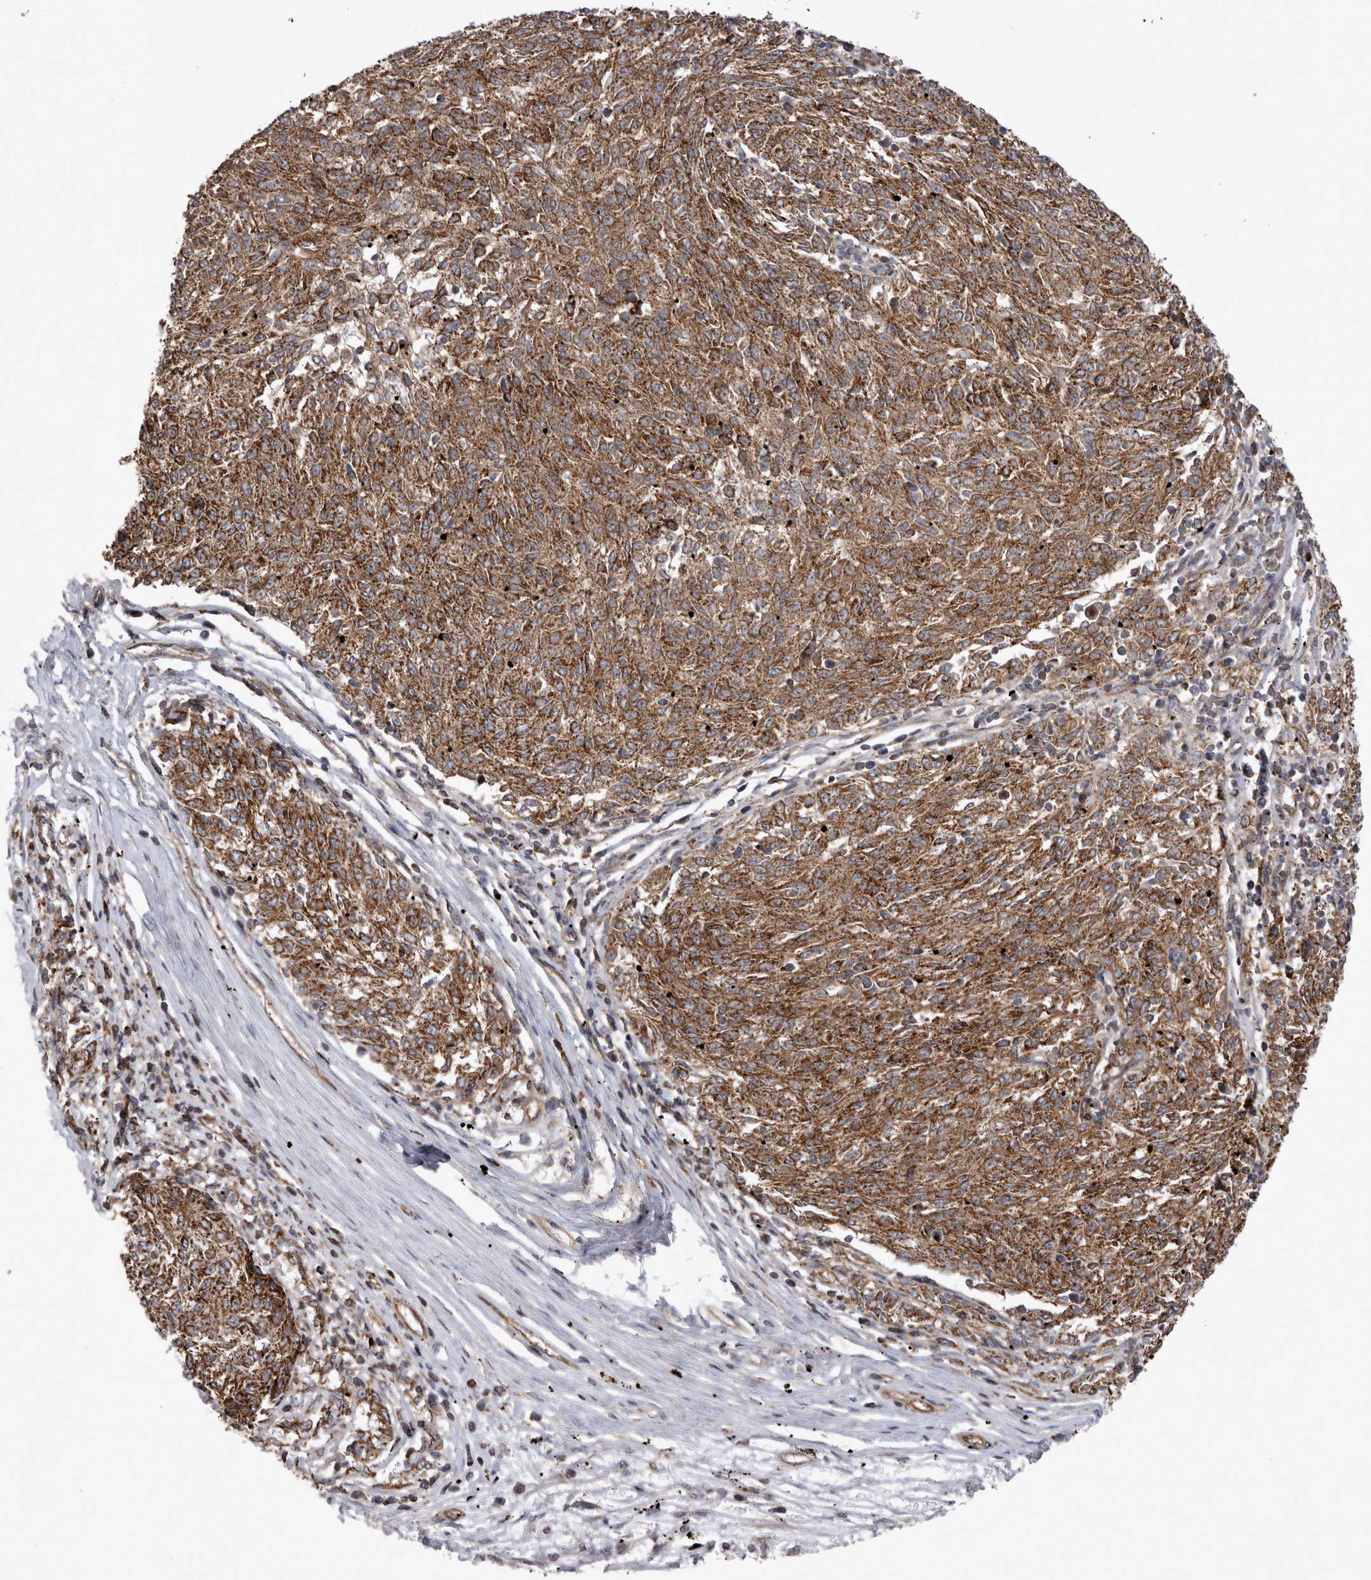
{"staining": {"intensity": "strong", "quantity": ">75%", "location": "cytoplasmic/membranous"}, "tissue": "melanoma", "cell_type": "Tumor cells", "image_type": "cancer", "snomed": [{"axis": "morphology", "description": "Malignant melanoma, NOS"}, {"axis": "topography", "description": "Skin"}], "caption": "IHC (DAB) staining of human malignant melanoma displays strong cytoplasmic/membranous protein expression in approximately >75% of tumor cells. Immunohistochemistry (ihc) stains the protein of interest in brown and the nuclei are stained blue.", "gene": "TSPOAP1", "patient": {"sex": "female", "age": 72}}